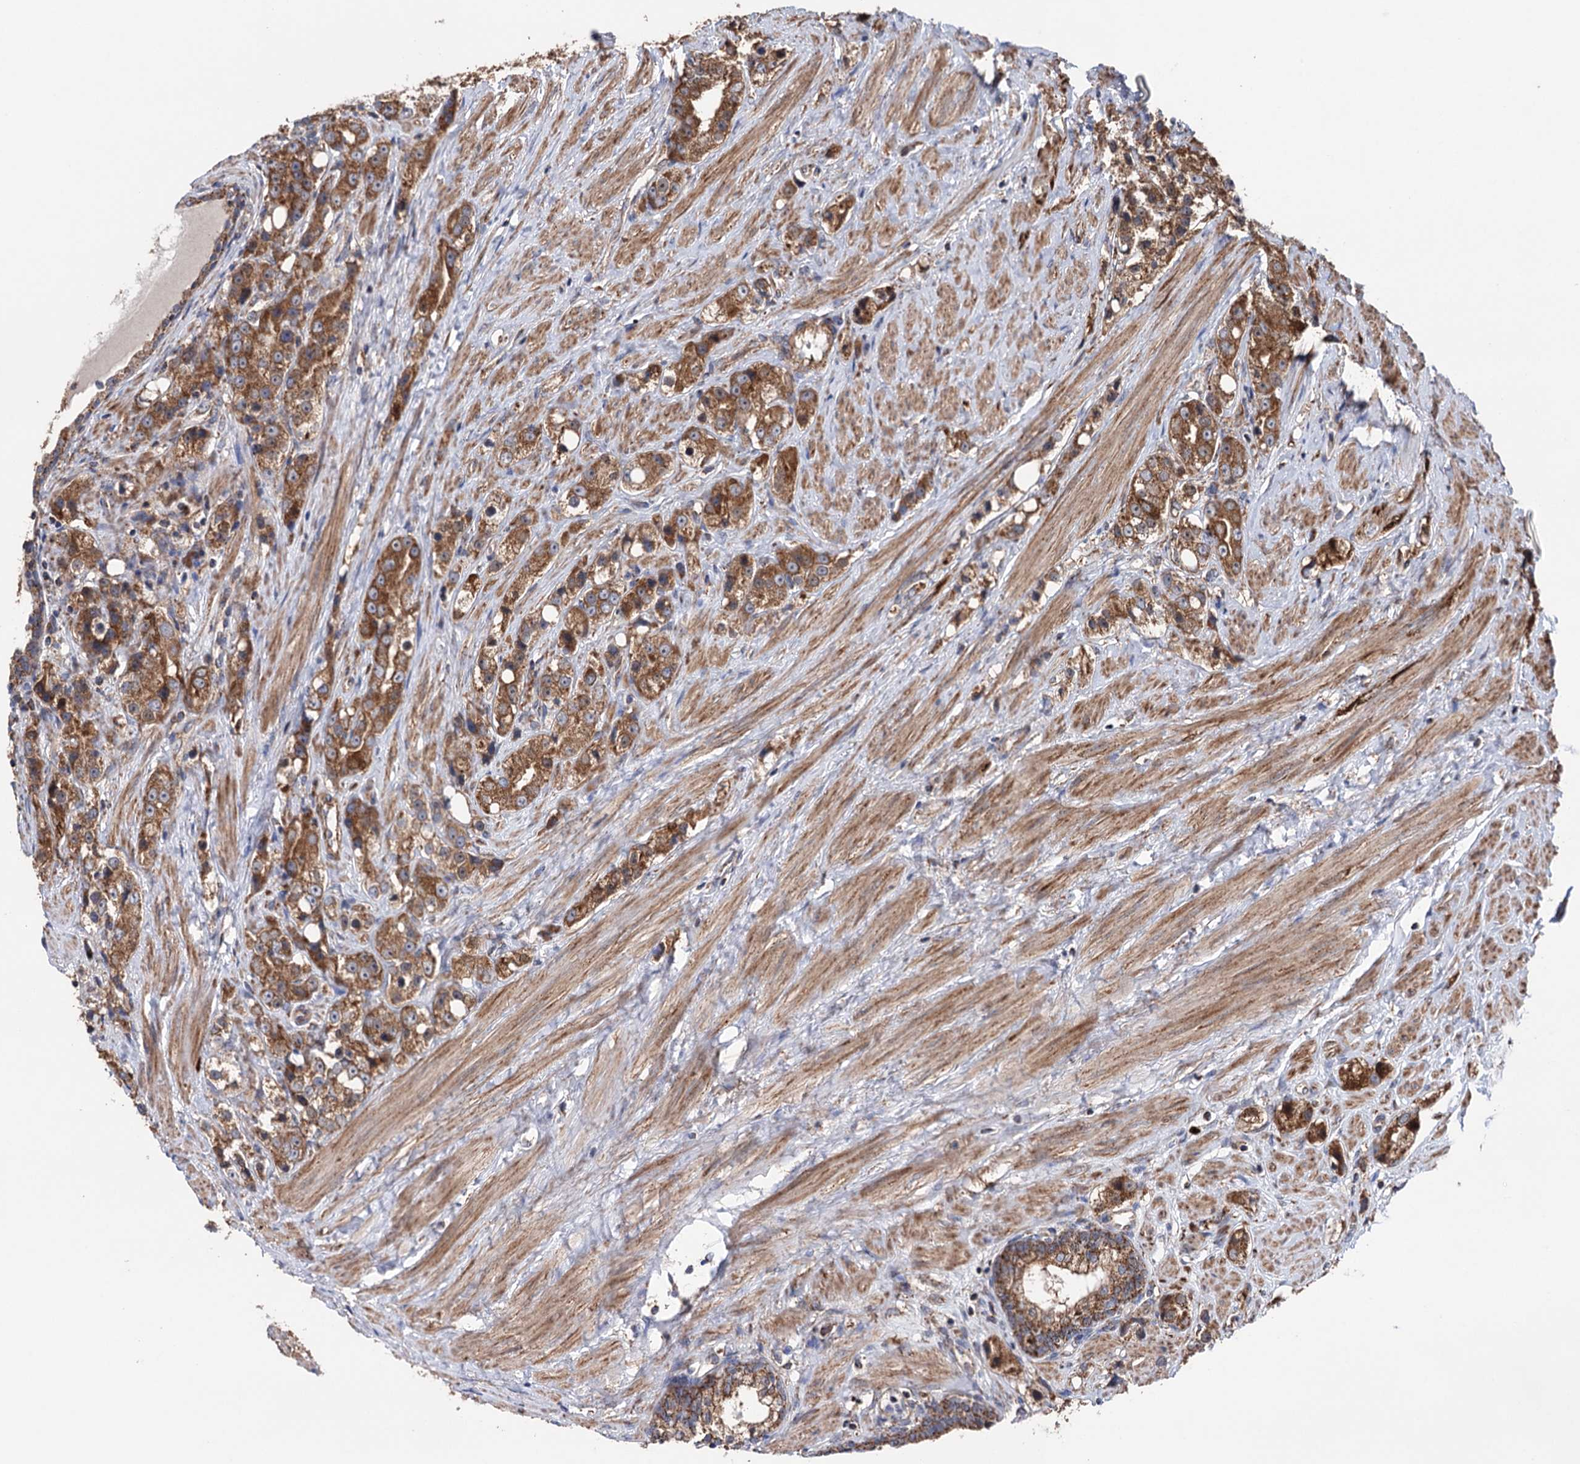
{"staining": {"intensity": "moderate", "quantity": ">75%", "location": "cytoplasmic/membranous"}, "tissue": "prostate cancer", "cell_type": "Tumor cells", "image_type": "cancer", "snomed": [{"axis": "morphology", "description": "Adenocarcinoma, NOS"}, {"axis": "topography", "description": "Prostate"}], "caption": "Approximately >75% of tumor cells in prostate cancer exhibit moderate cytoplasmic/membranous protein expression as visualized by brown immunohistochemical staining.", "gene": "SUCLA2", "patient": {"sex": "male", "age": 79}}